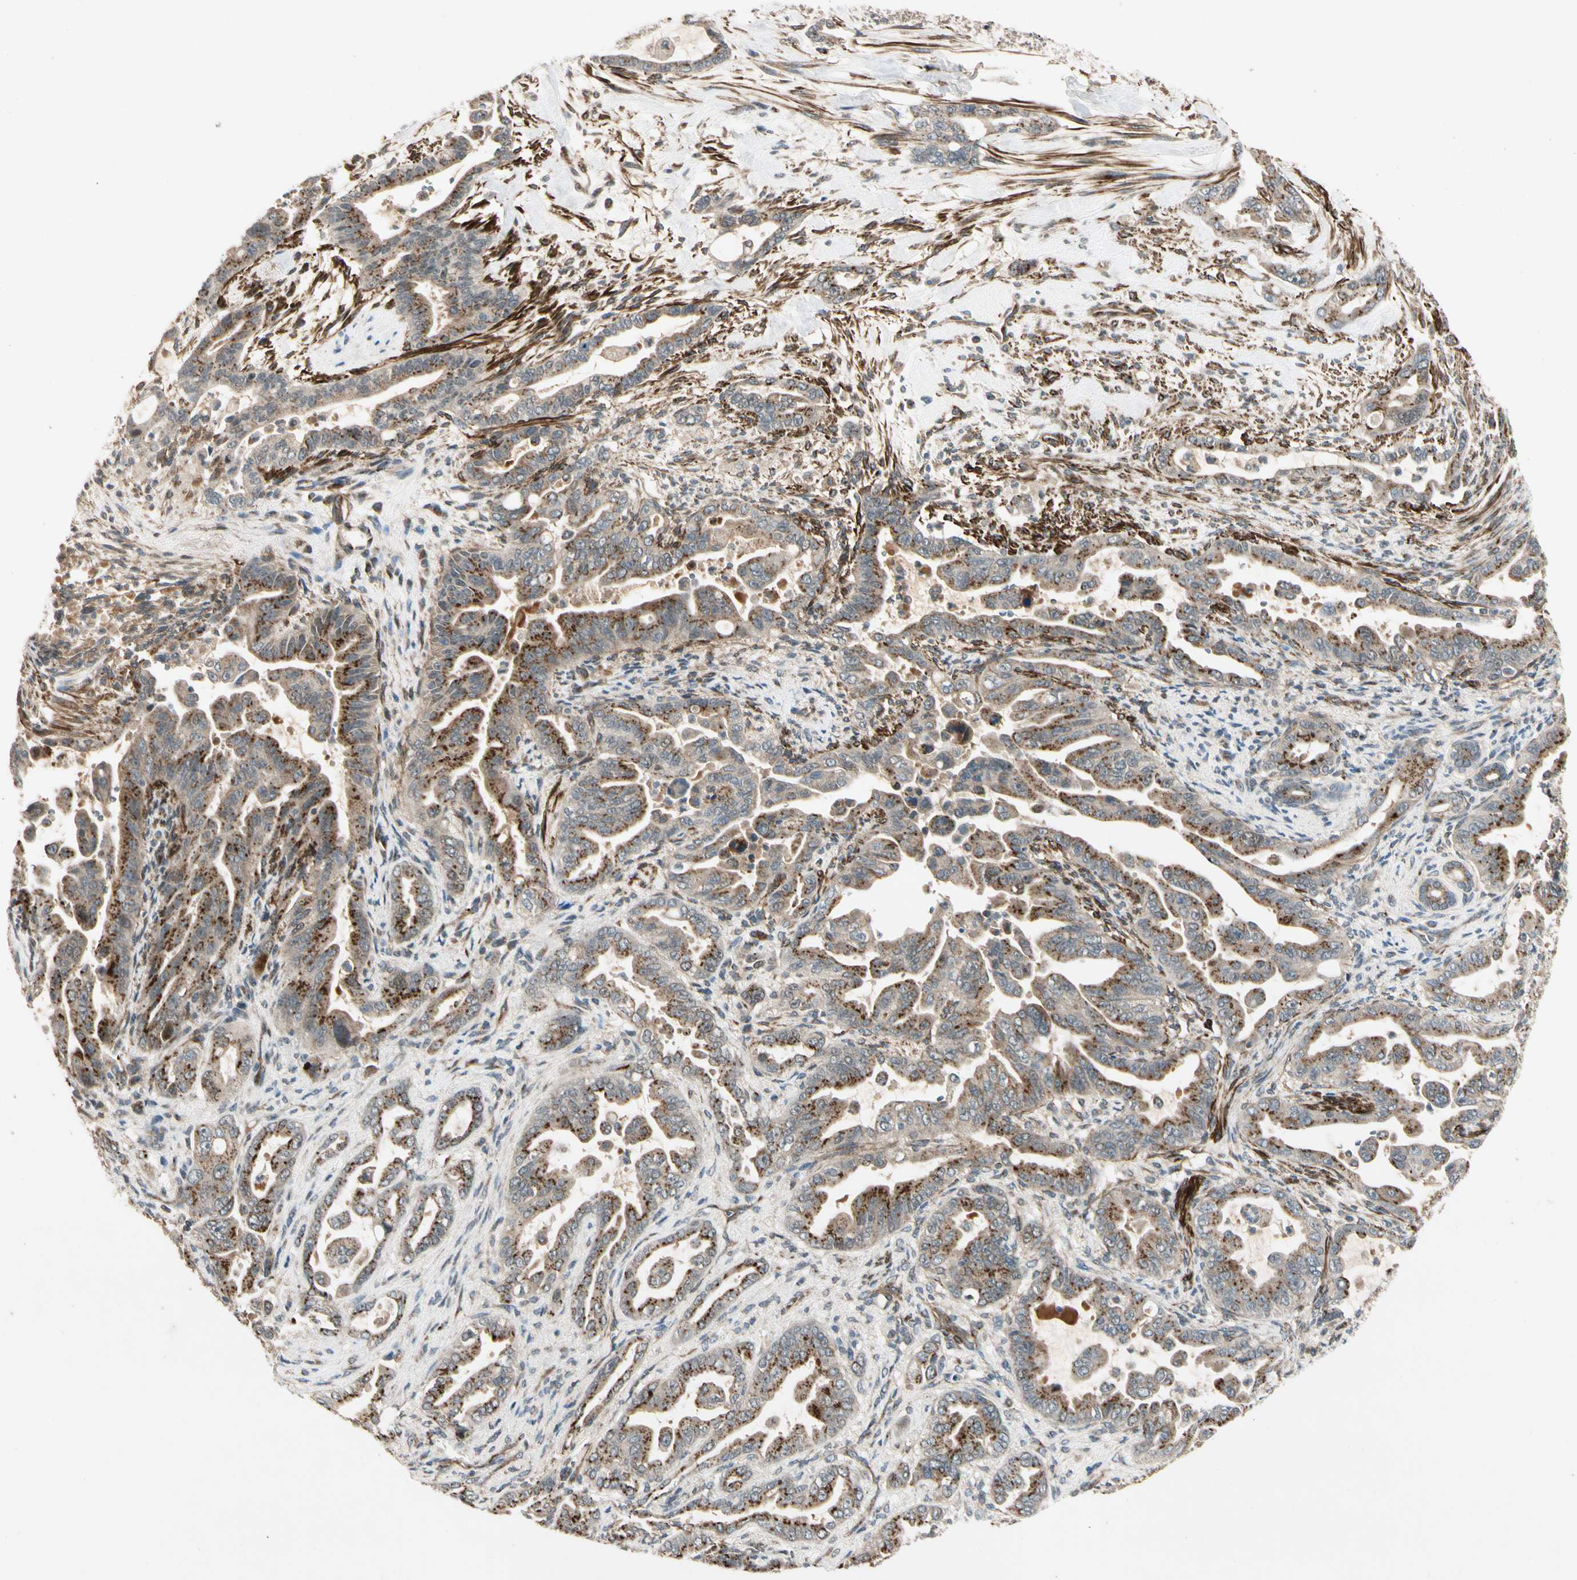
{"staining": {"intensity": "moderate", "quantity": ">75%", "location": "cytoplasmic/membranous"}, "tissue": "pancreatic cancer", "cell_type": "Tumor cells", "image_type": "cancer", "snomed": [{"axis": "morphology", "description": "Adenocarcinoma, NOS"}, {"axis": "topography", "description": "Pancreas"}], "caption": "Immunohistochemistry histopathology image of neoplastic tissue: human pancreatic adenocarcinoma stained using immunohistochemistry displays medium levels of moderate protein expression localized specifically in the cytoplasmic/membranous of tumor cells, appearing as a cytoplasmic/membranous brown color.", "gene": "GCK", "patient": {"sex": "male", "age": 70}}